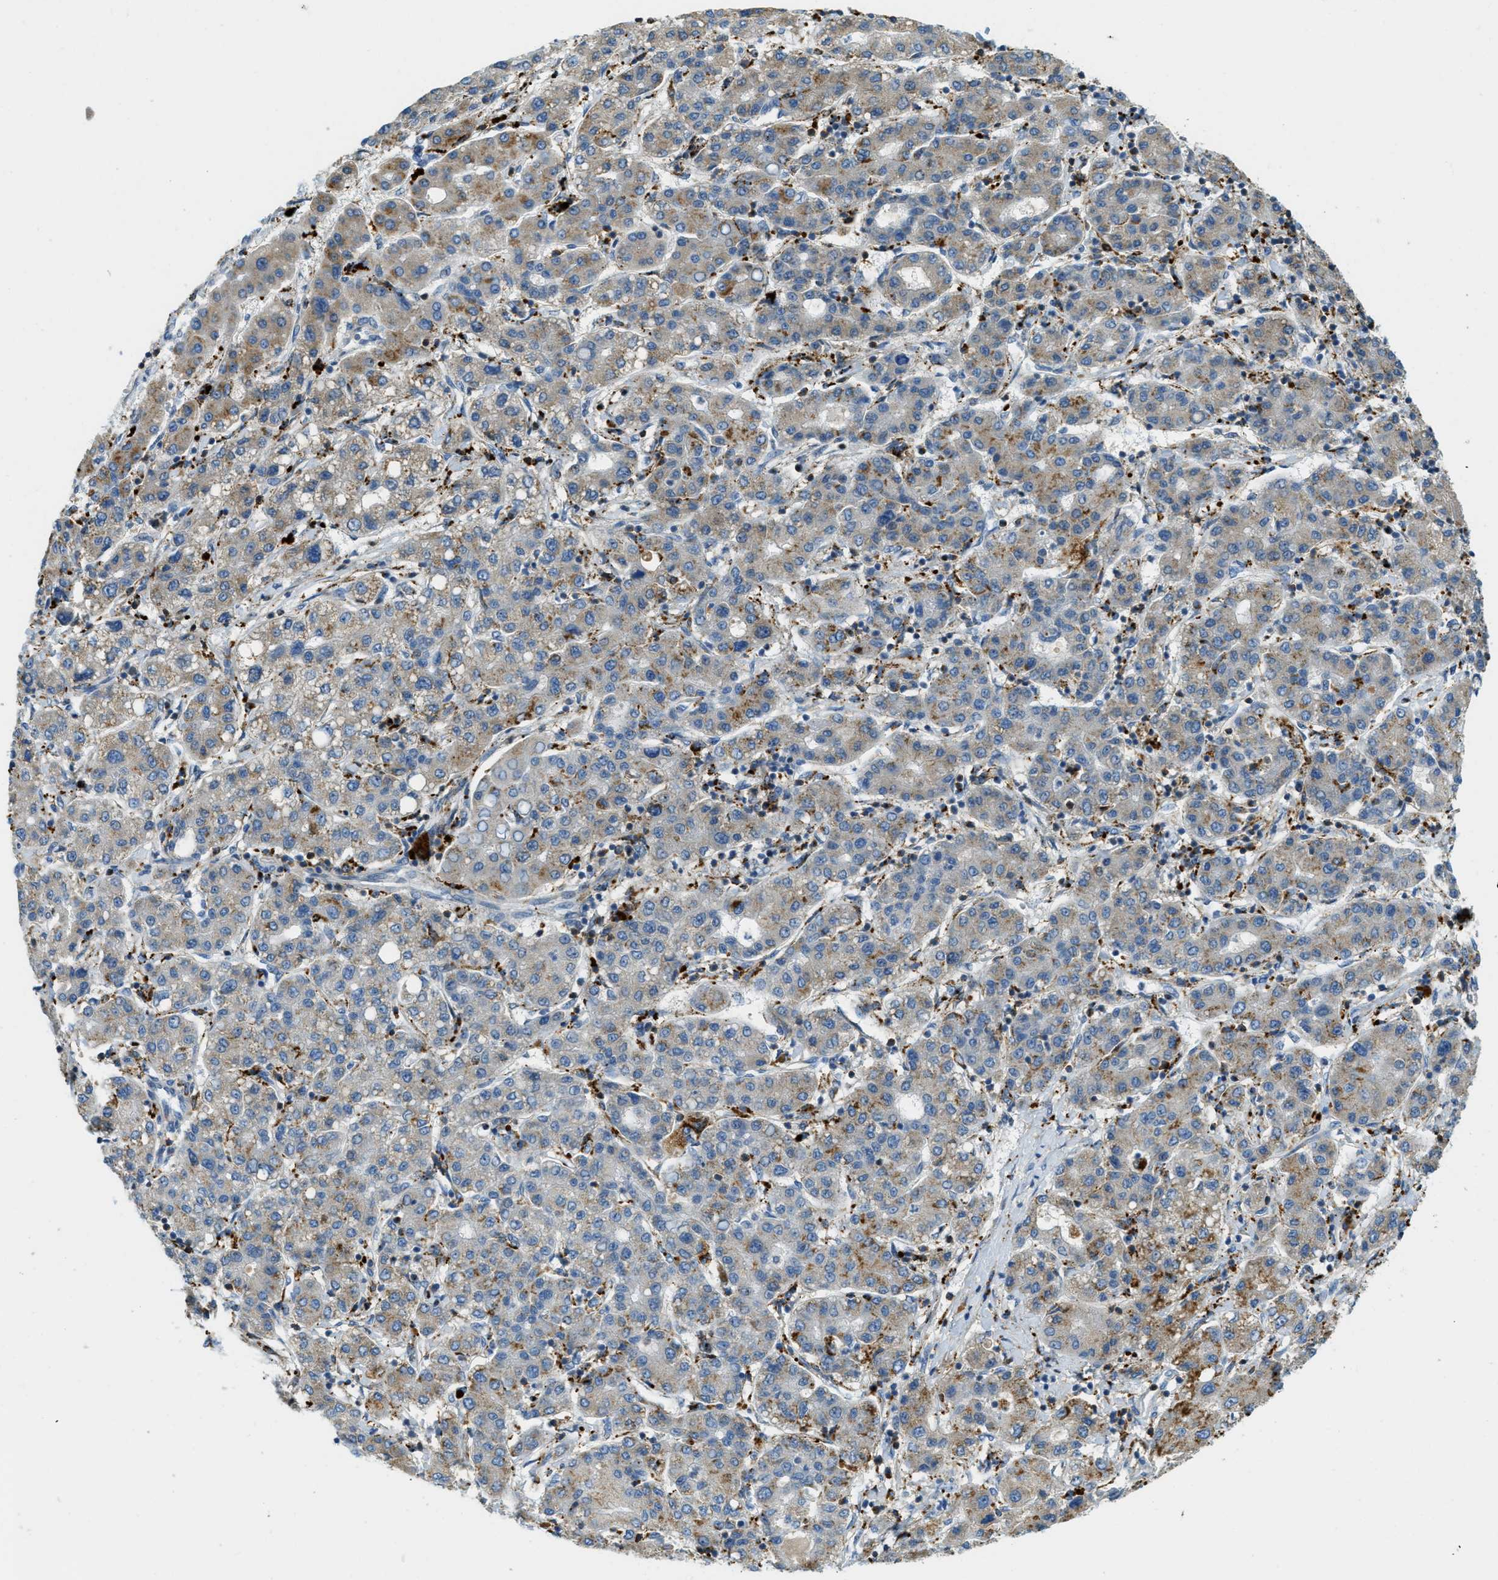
{"staining": {"intensity": "moderate", "quantity": "25%-75%", "location": "cytoplasmic/membranous"}, "tissue": "liver cancer", "cell_type": "Tumor cells", "image_type": "cancer", "snomed": [{"axis": "morphology", "description": "Carcinoma, Hepatocellular, NOS"}, {"axis": "topography", "description": "Liver"}], "caption": "Moderate cytoplasmic/membranous positivity is appreciated in approximately 25%-75% of tumor cells in liver cancer (hepatocellular carcinoma). The staining was performed using DAB (3,3'-diaminobenzidine), with brown indicating positive protein expression. Nuclei are stained blue with hematoxylin.", "gene": "PLBD2", "patient": {"sex": "male", "age": 65}}